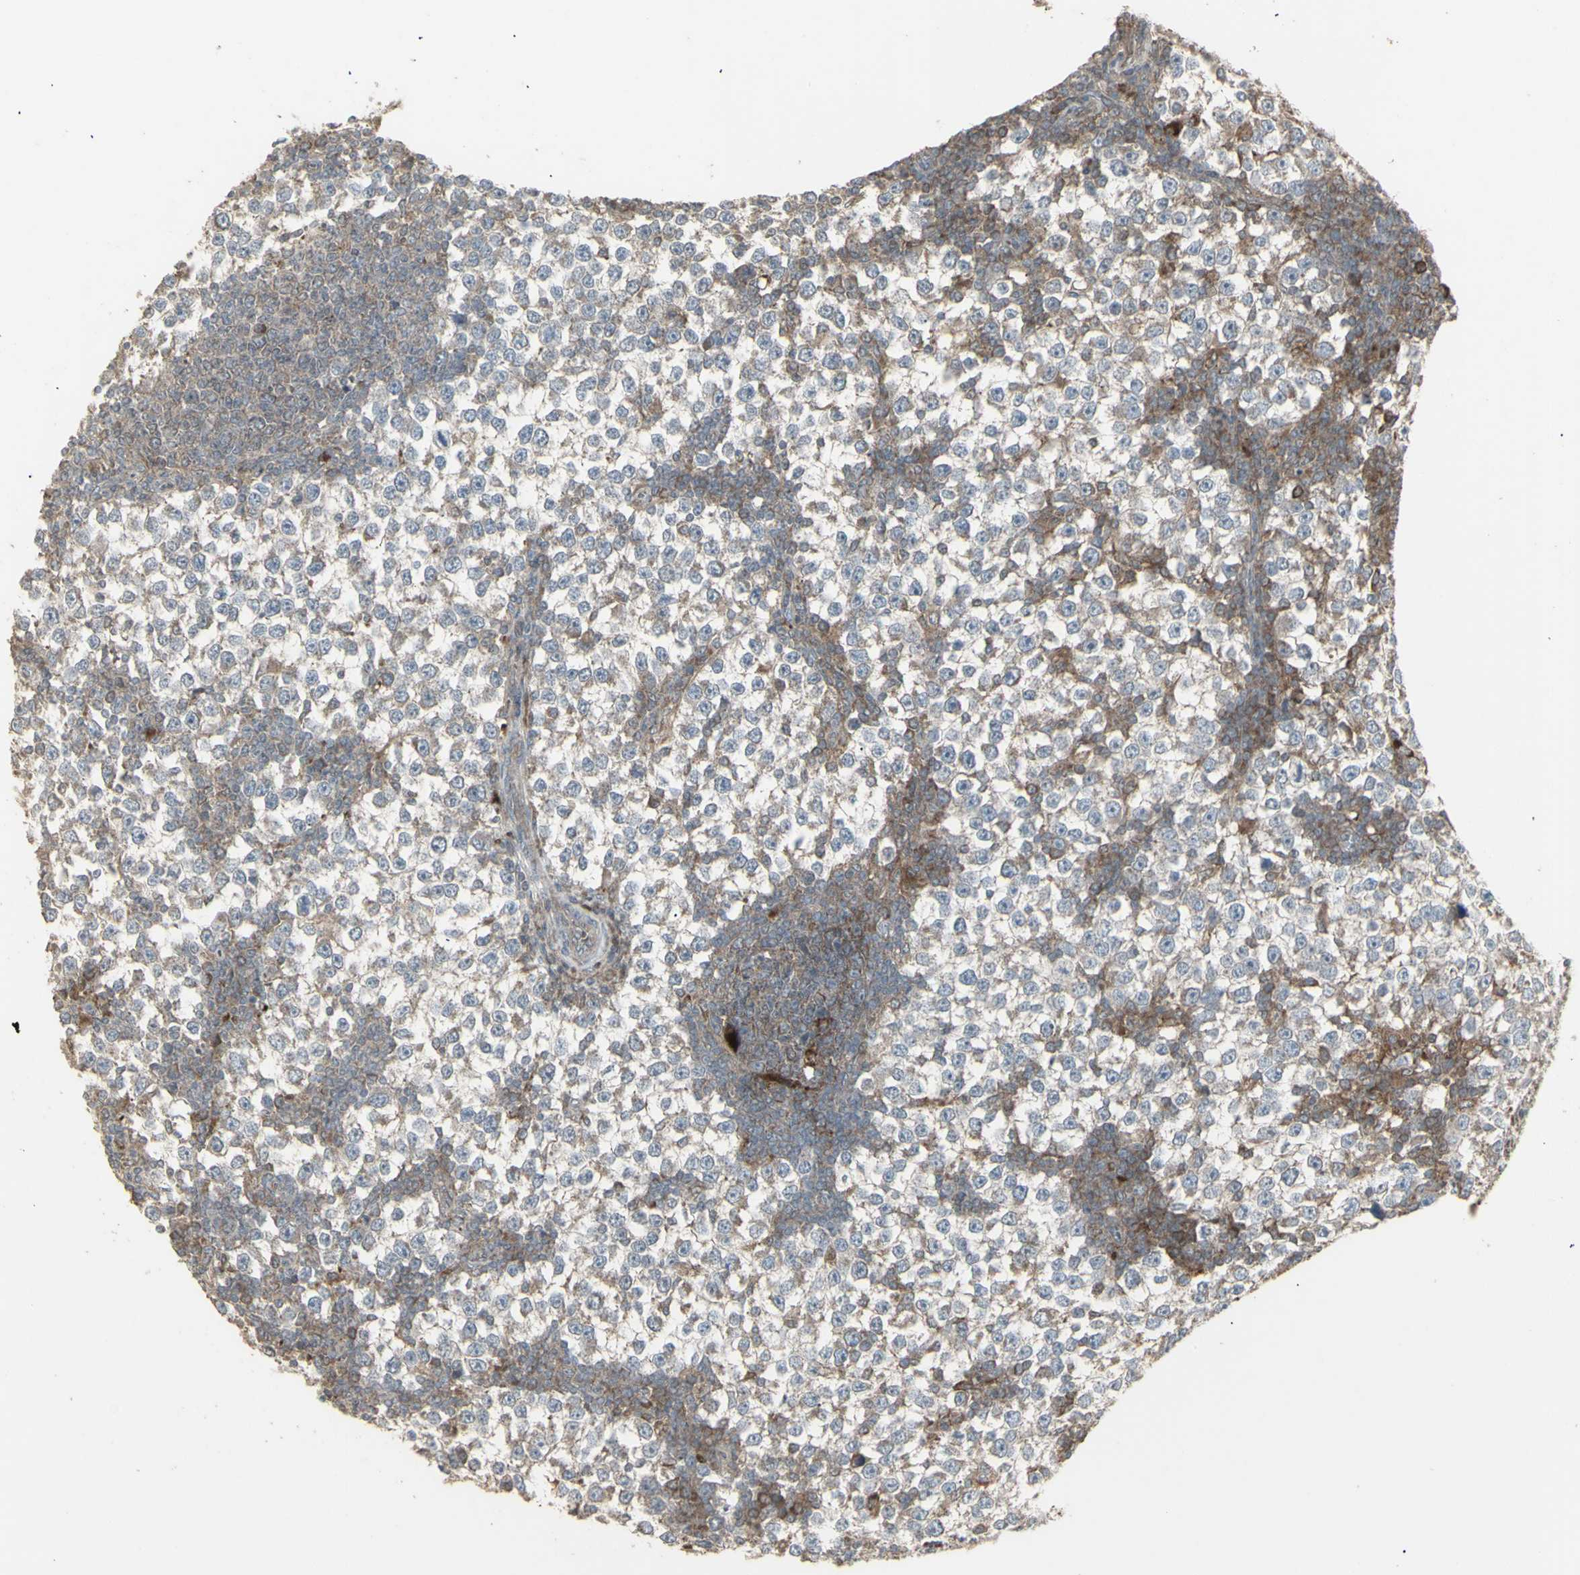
{"staining": {"intensity": "weak", "quantity": "25%-75%", "location": "cytoplasmic/membranous"}, "tissue": "testis cancer", "cell_type": "Tumor cells", "image_type": "cancer", "snomed": [{"axis": "morphology", "description": "Seminoma, NOS"}, {"axis": "topography", "description": "Testis"}], "caption": "High-power microscopy captured an IHC image of testis cancer (seminoma), revealing weak cytoplasmic/membranous expression in about 25%-75% of tumor cells.", "gene": "RNASEL", "patient": {"sex": "male", "age": 65}}